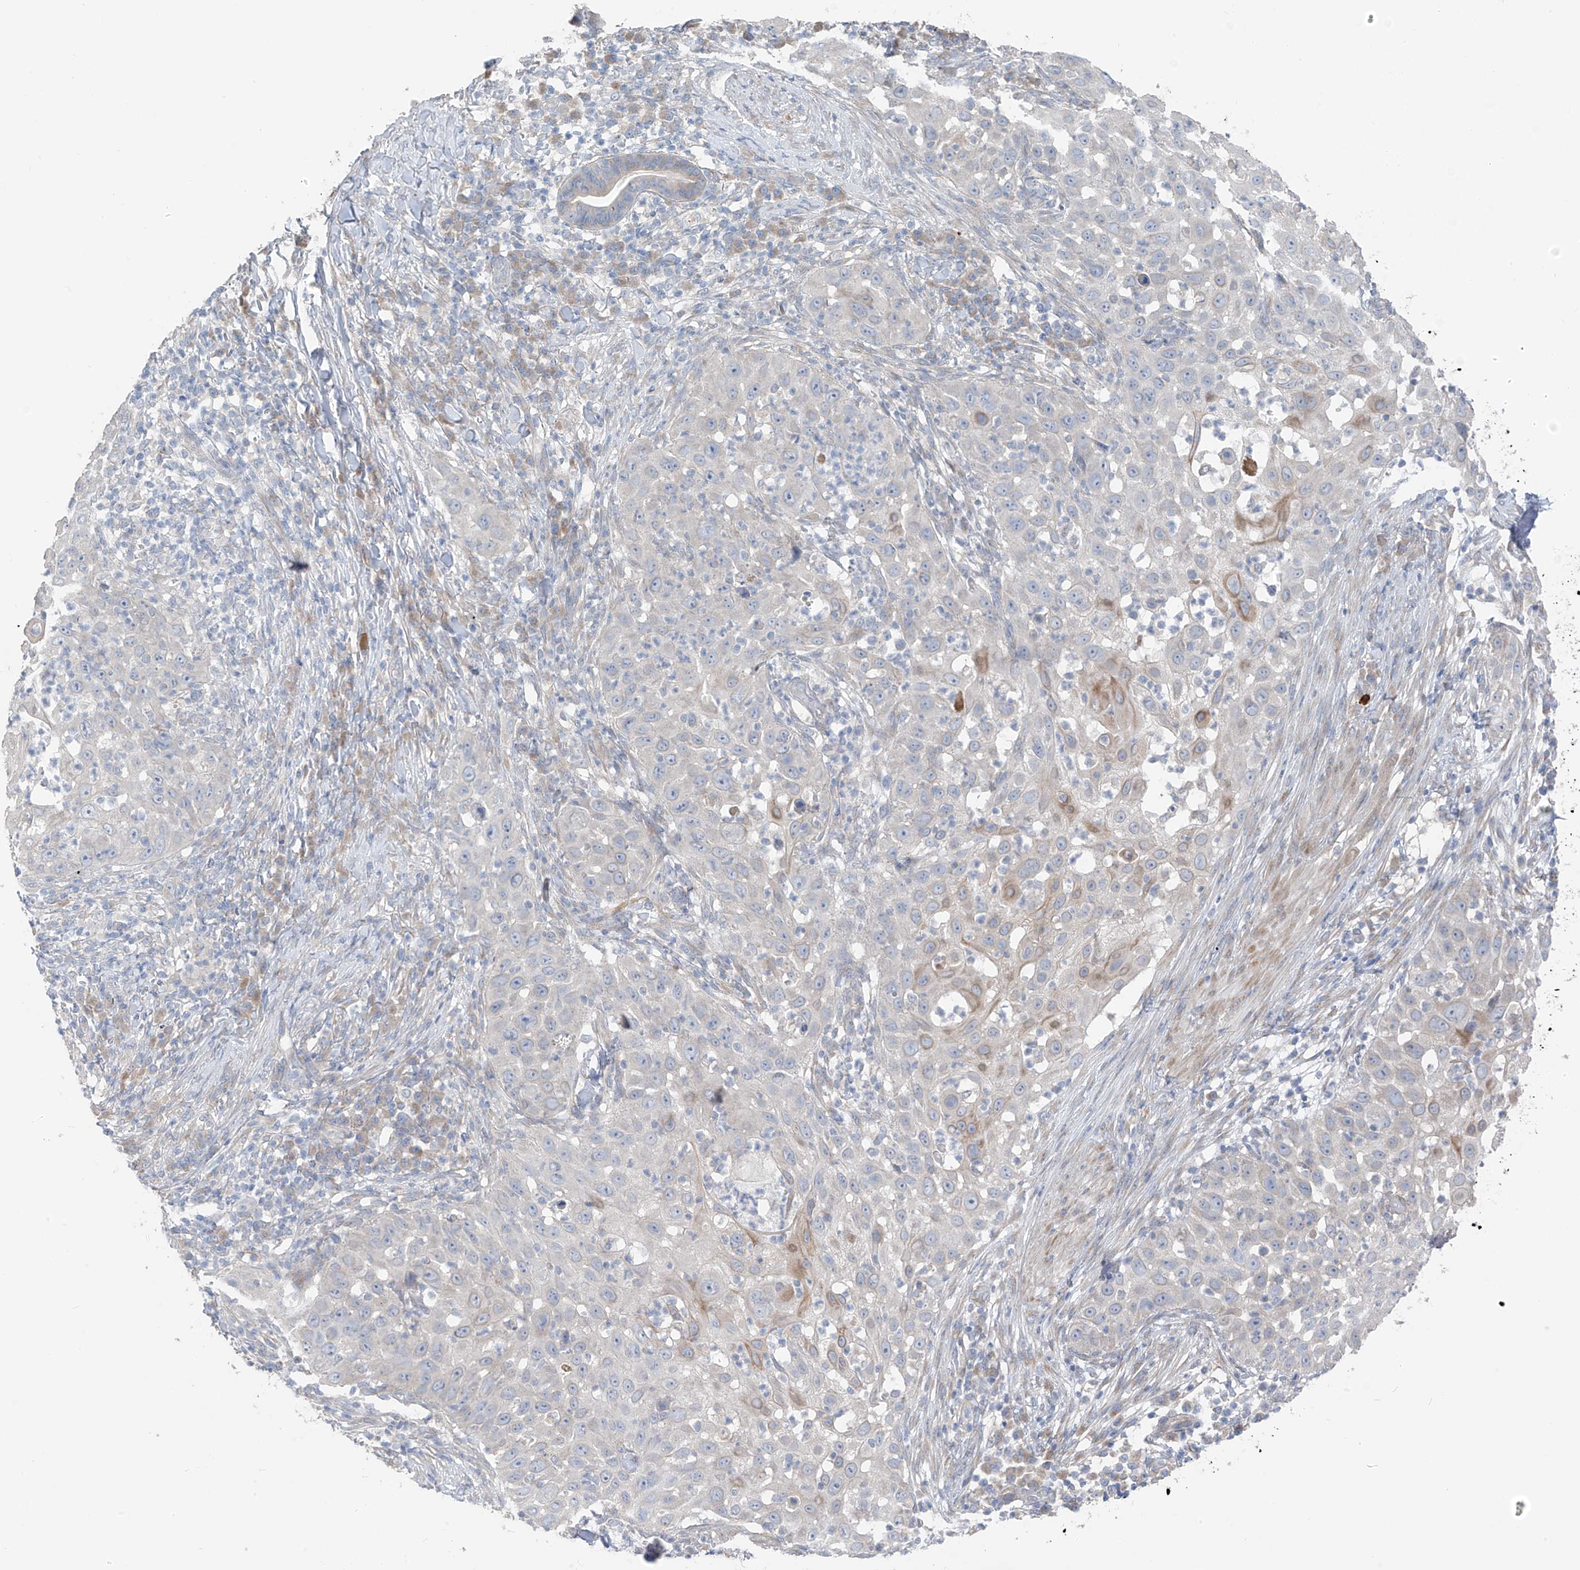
{"staining": {"intensity": "weak", "quantity": "<25%", "location": "cytoplasmic/membranous"}, "tissue": "skin cancer", "cell_type": "Tumor cells", "image_type": "cancer", "snomed": [{"axis": "morphology", "description": "Squamous cell carcinoma, NOS"}, {"axis": "topography", "description": "Skin"}], "caption": "Immunohistochemical staining of human skin cancer (squamous cell carcinoma) reveals no significant staining in tumor cells.", "gene": "NALCN", "patient": {"sex": "female", "age": 44}}